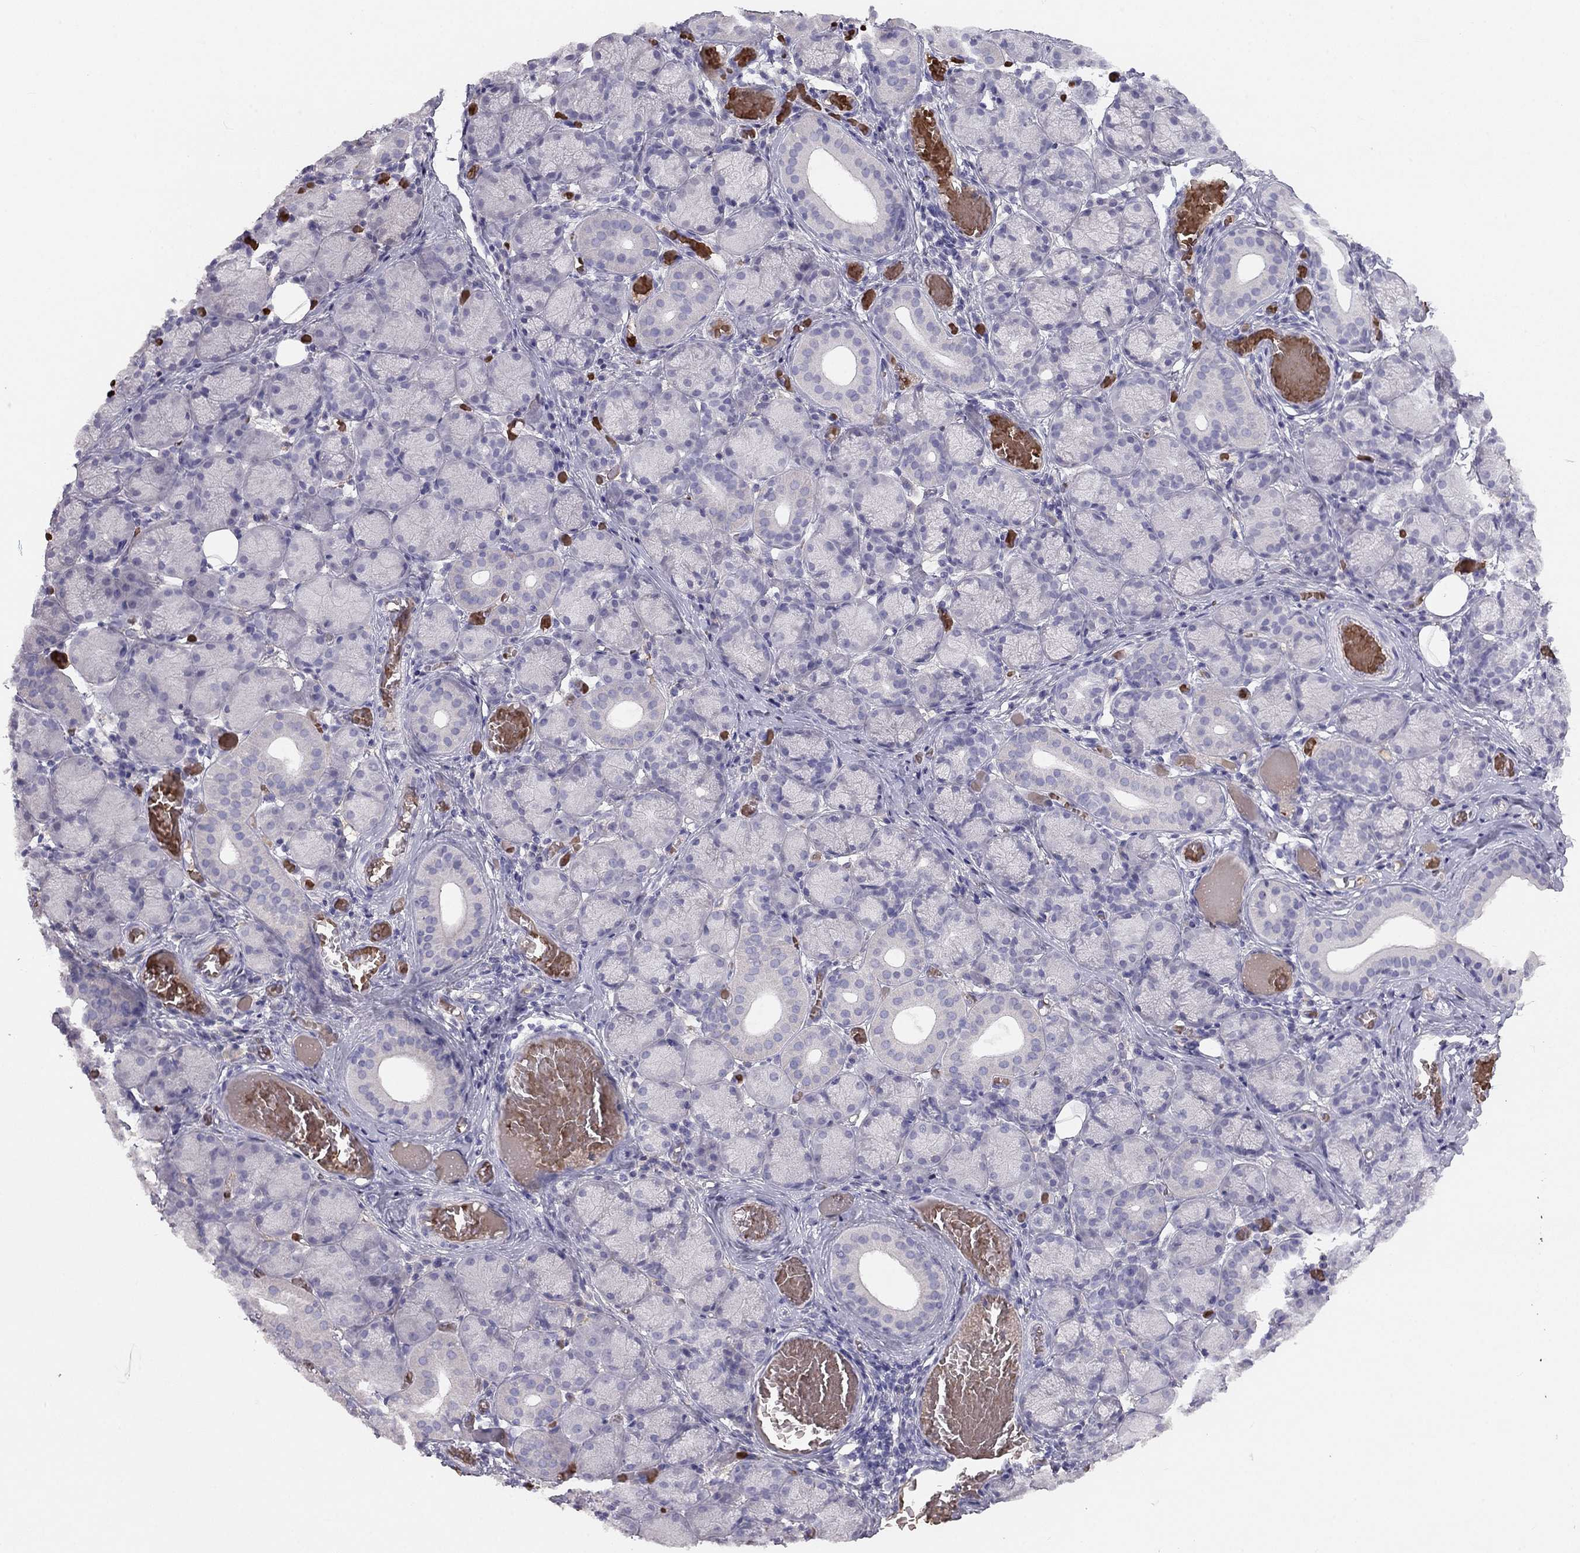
{"staining": {"intensity": "negative", "quantity": "none", "location": "none"}, "tissue": "salivary gland", "cell_type": "Glandular cells", "image_type": "normal", "snomed": [{"axis": "morphology", "description": "Normal tissue, NOS"}, {"axis": "topography", "description": "Salivary gland"}, {"axis": "topography", "description": "Peripheral nerve tissue"}], "caption": "Human salivary gland stained for a protein using IHC shows no positivity in glandular cells.", "gene": "RHCE", "patient": {"sex": "female", "age": 24}}